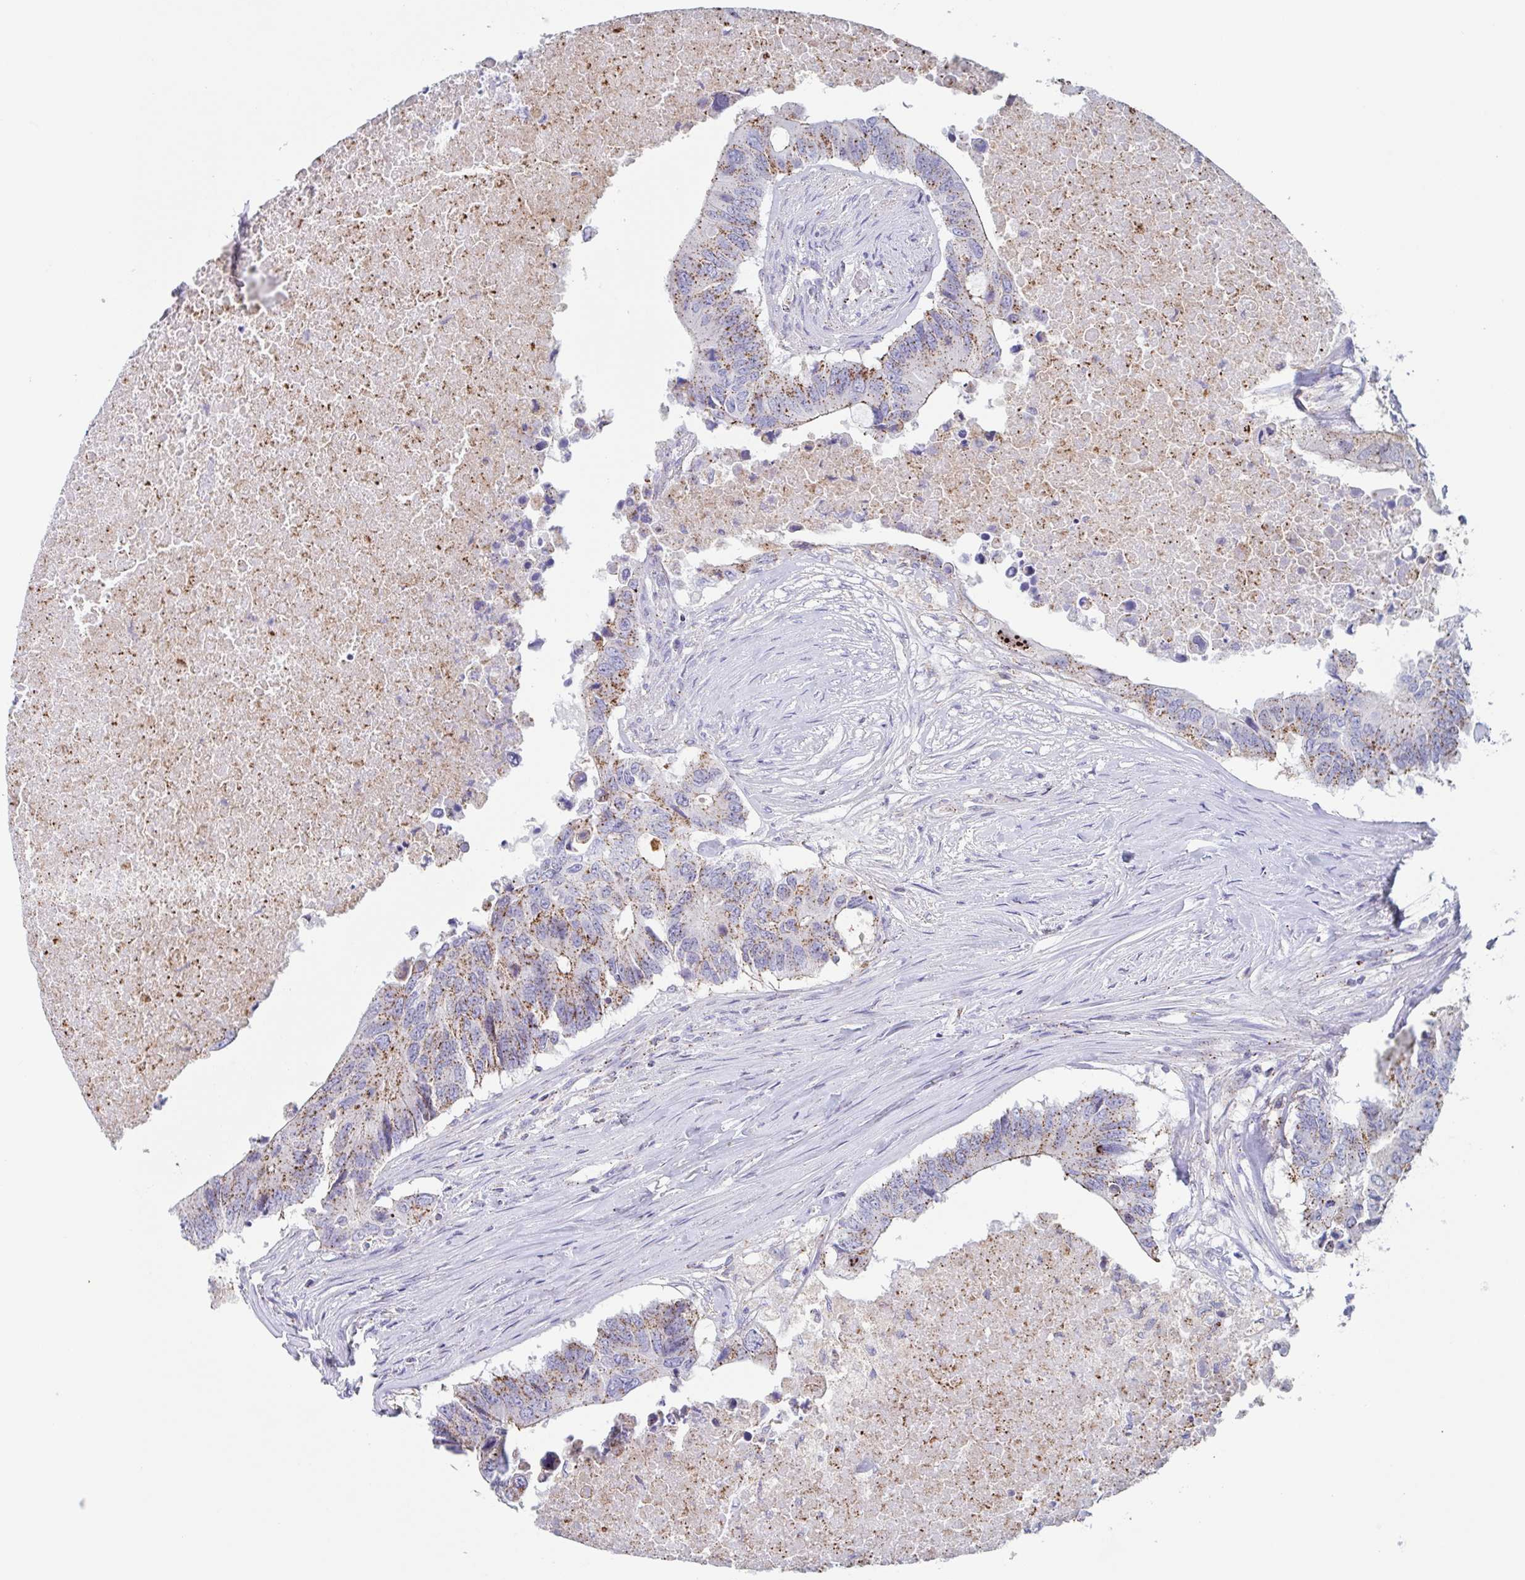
{"staining": {"intensity": "moderate", "quantity": ">75%", "location": "cytoplasmic/membranous"}, "tissue": "colorectal cancer", "cell_type": "Tumor cells", "image_type": "cancer", "snomed": [{"axis": "morphology", "description": "Adenocarcinoma, NOS"}, {"axis": "topography", "description": "Colon"}], "caption": "Colorectal adenocarcinoma was stained to show a protein in brown. There is medium levels of moderate cytoplasmic/membranous staining in approximately >75% of tumor cells.", "gene": "CHMP5", "patient": {"sex": "male", "age": 71}}